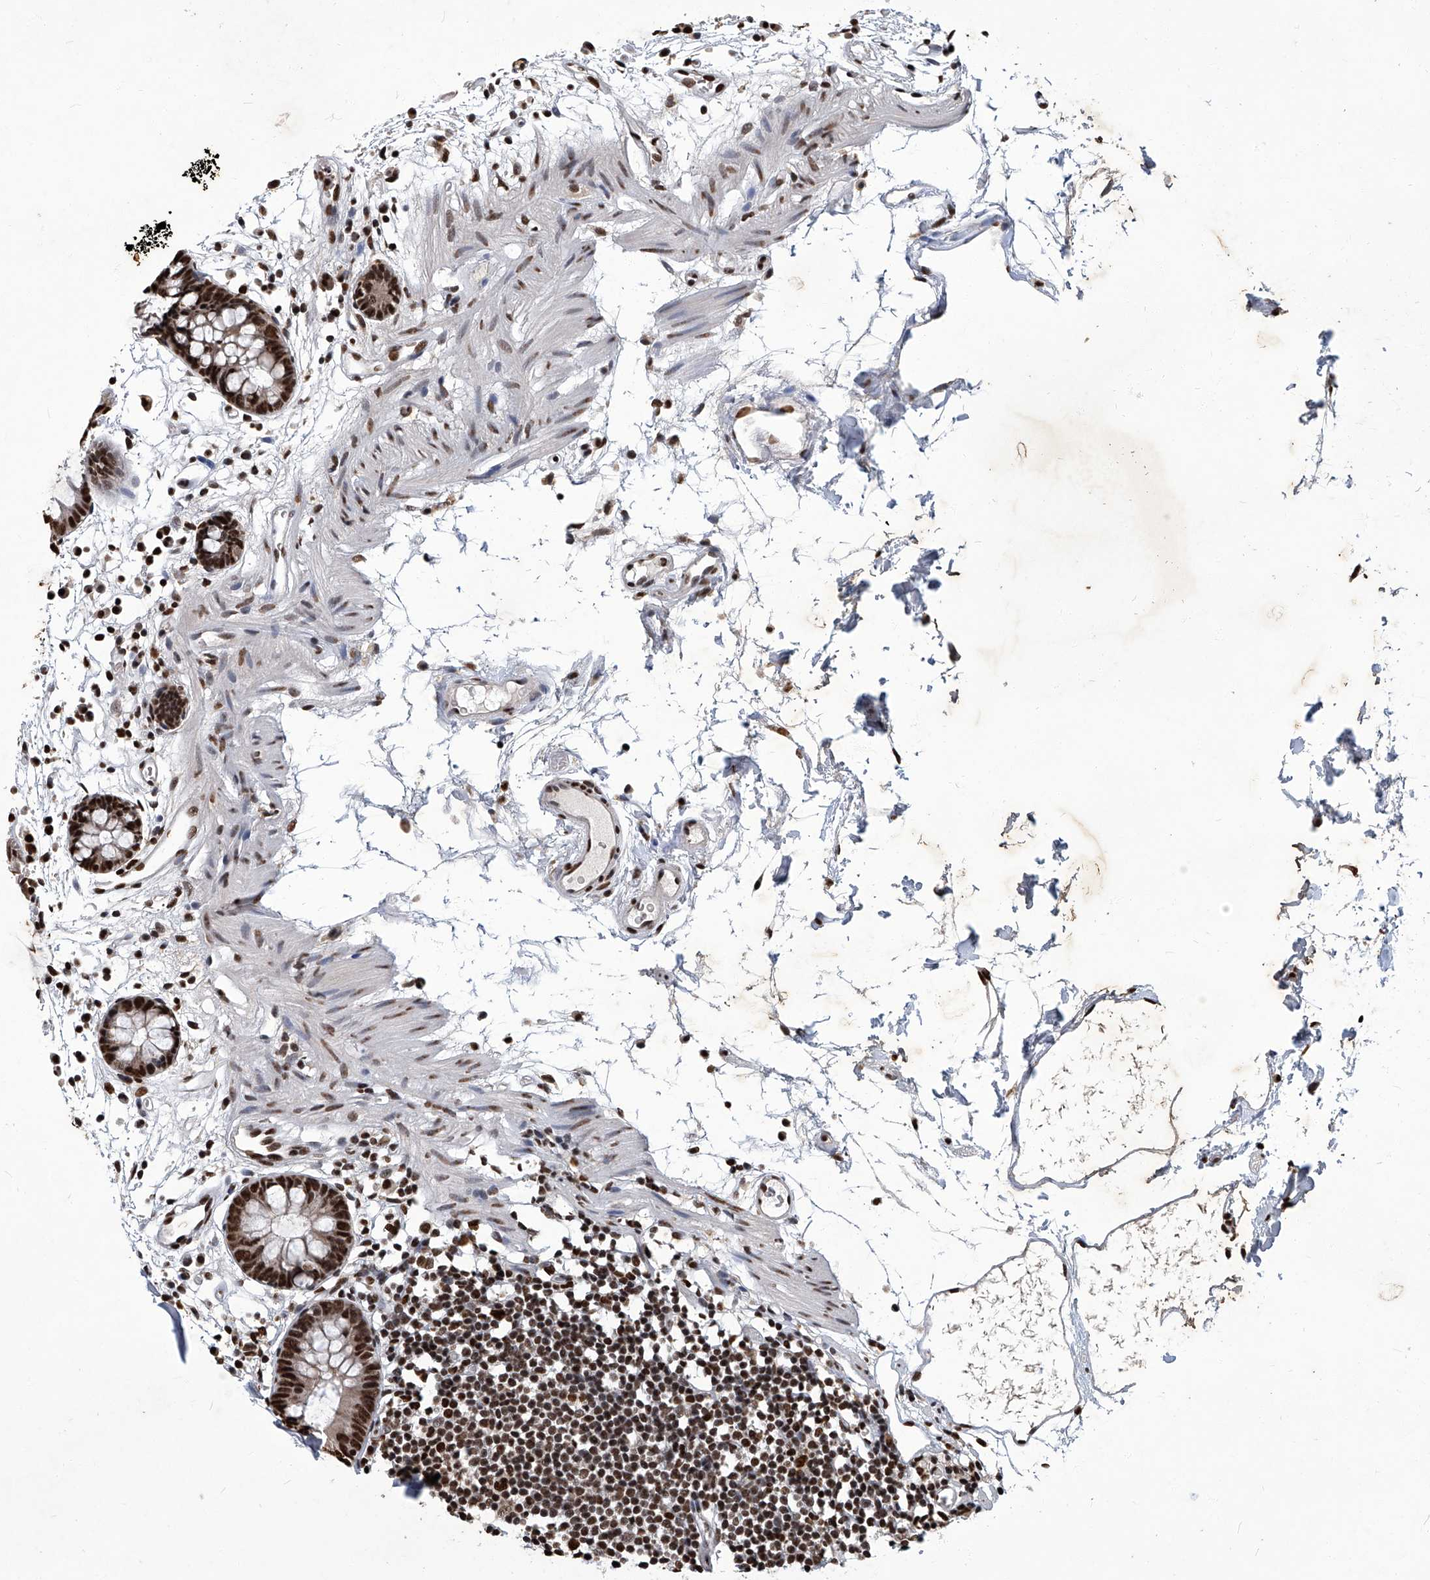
{"staining": {"intensity": "moderate", "quantity": ">75%", "location": "nuclear"}, "tissue": "colon", "cell_type": "Endothelial cells", "image_type": "normal", "snomed": [{"axis": "morphology", "description": "Normal tissue, NOS"}, {"axis": "topography", "description": "Colon"}], "caption": "Immunohistochemistry (IHC) image of normal colon stained for a protein (brown), which reveals medium levels of moderate nuclear expression in about >75% of endothelial cells.", "gene": "HBP1", "patient": {"sex": "male", "age": 56}}